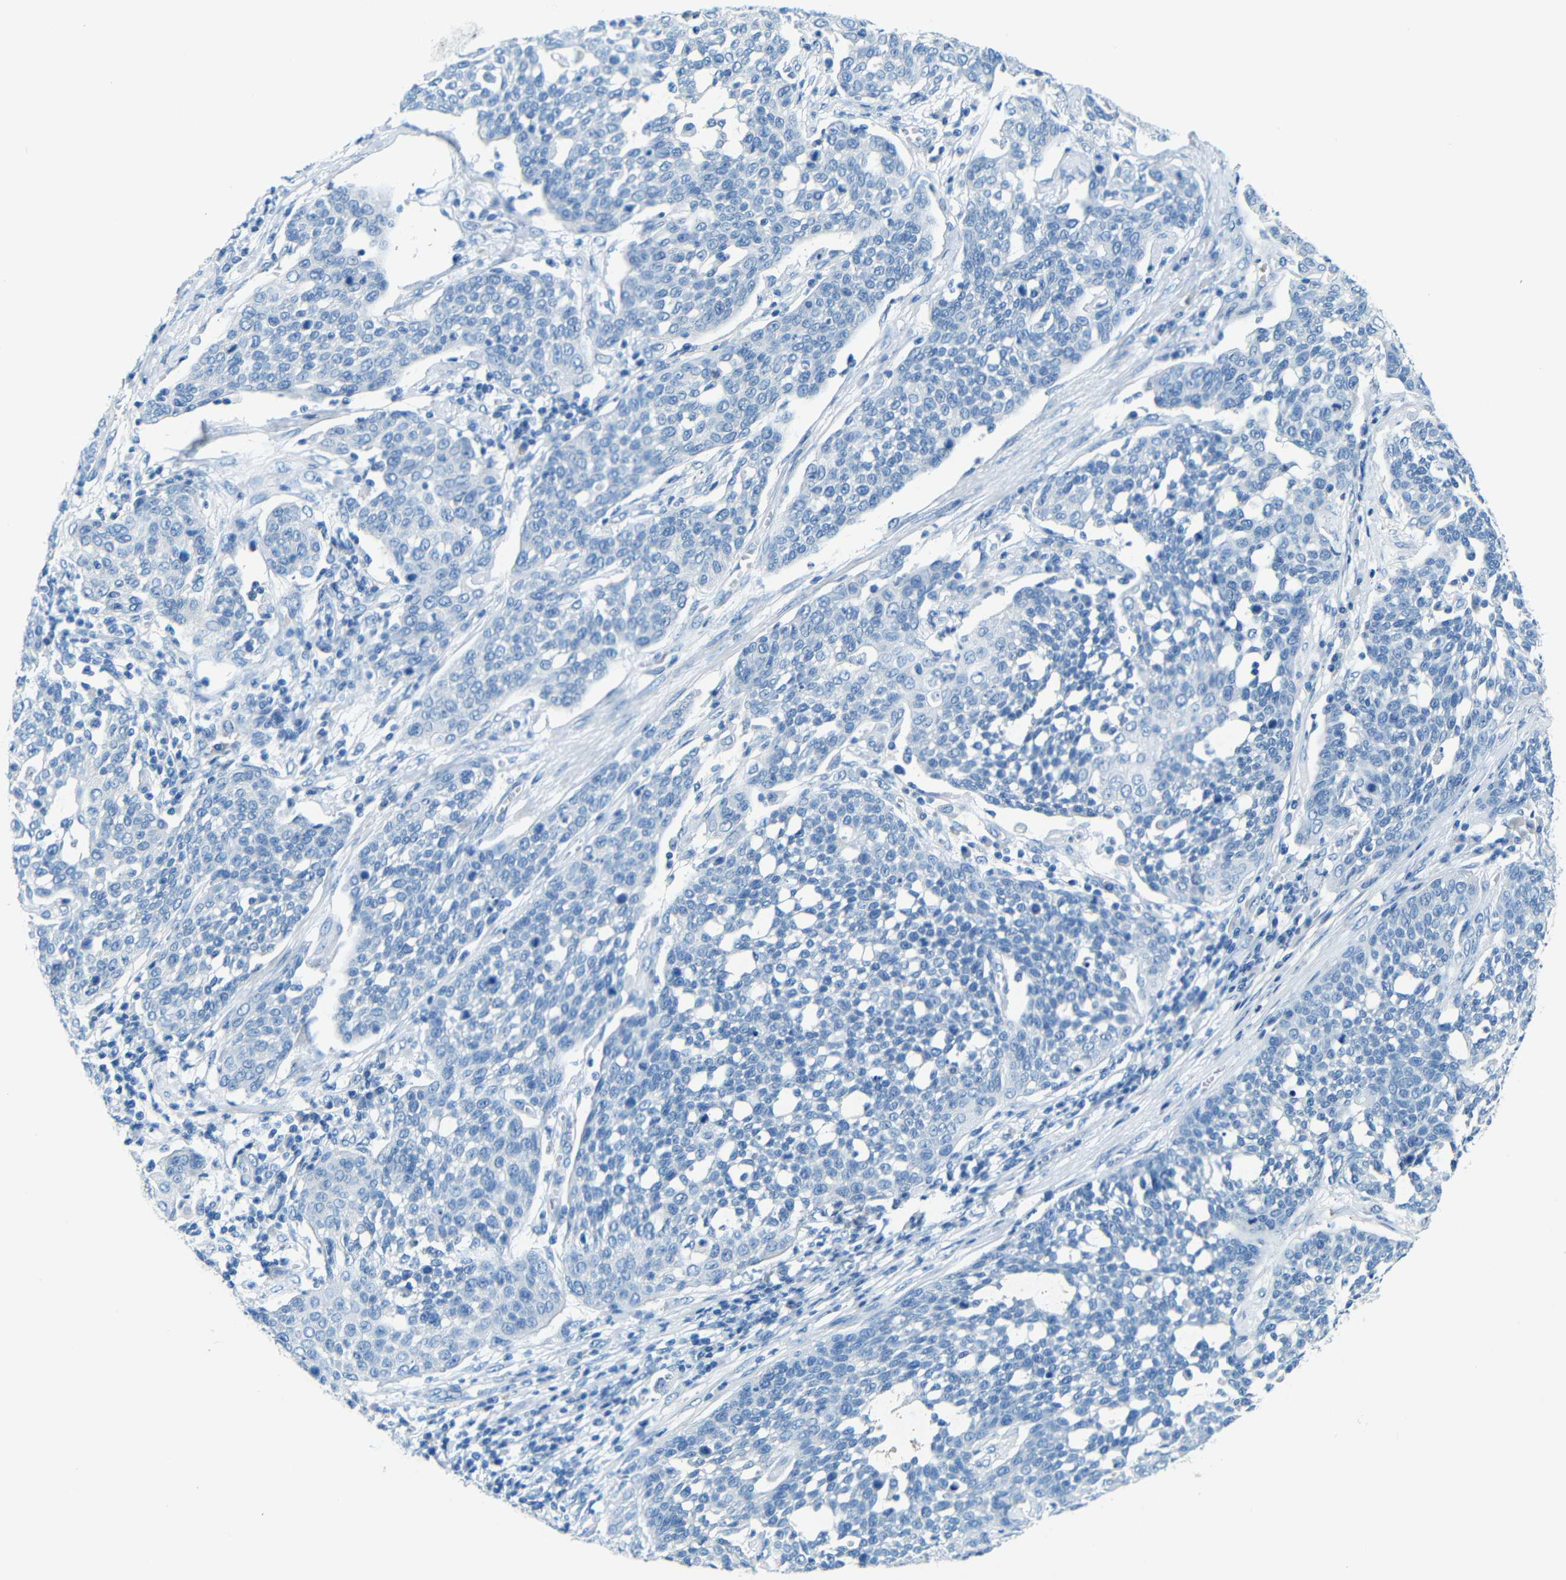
{"staining": {"intensity": "negative", "quantity": "none", "location": "none"}, "tissue": "cervical cancer", "cell_type": "Tumor cells", "image_type": "cancer", "snomed": [{"axis": "morphology", "description": "Squamous cell carcinoma, NOS"}, {"axis": "topography", "description": "Cervix"}], "caption": "Tumor cells show no significant protein staining in cervical cancer.", "gene": "MAP2", "patient": {"sex": "female", "age": 34}}